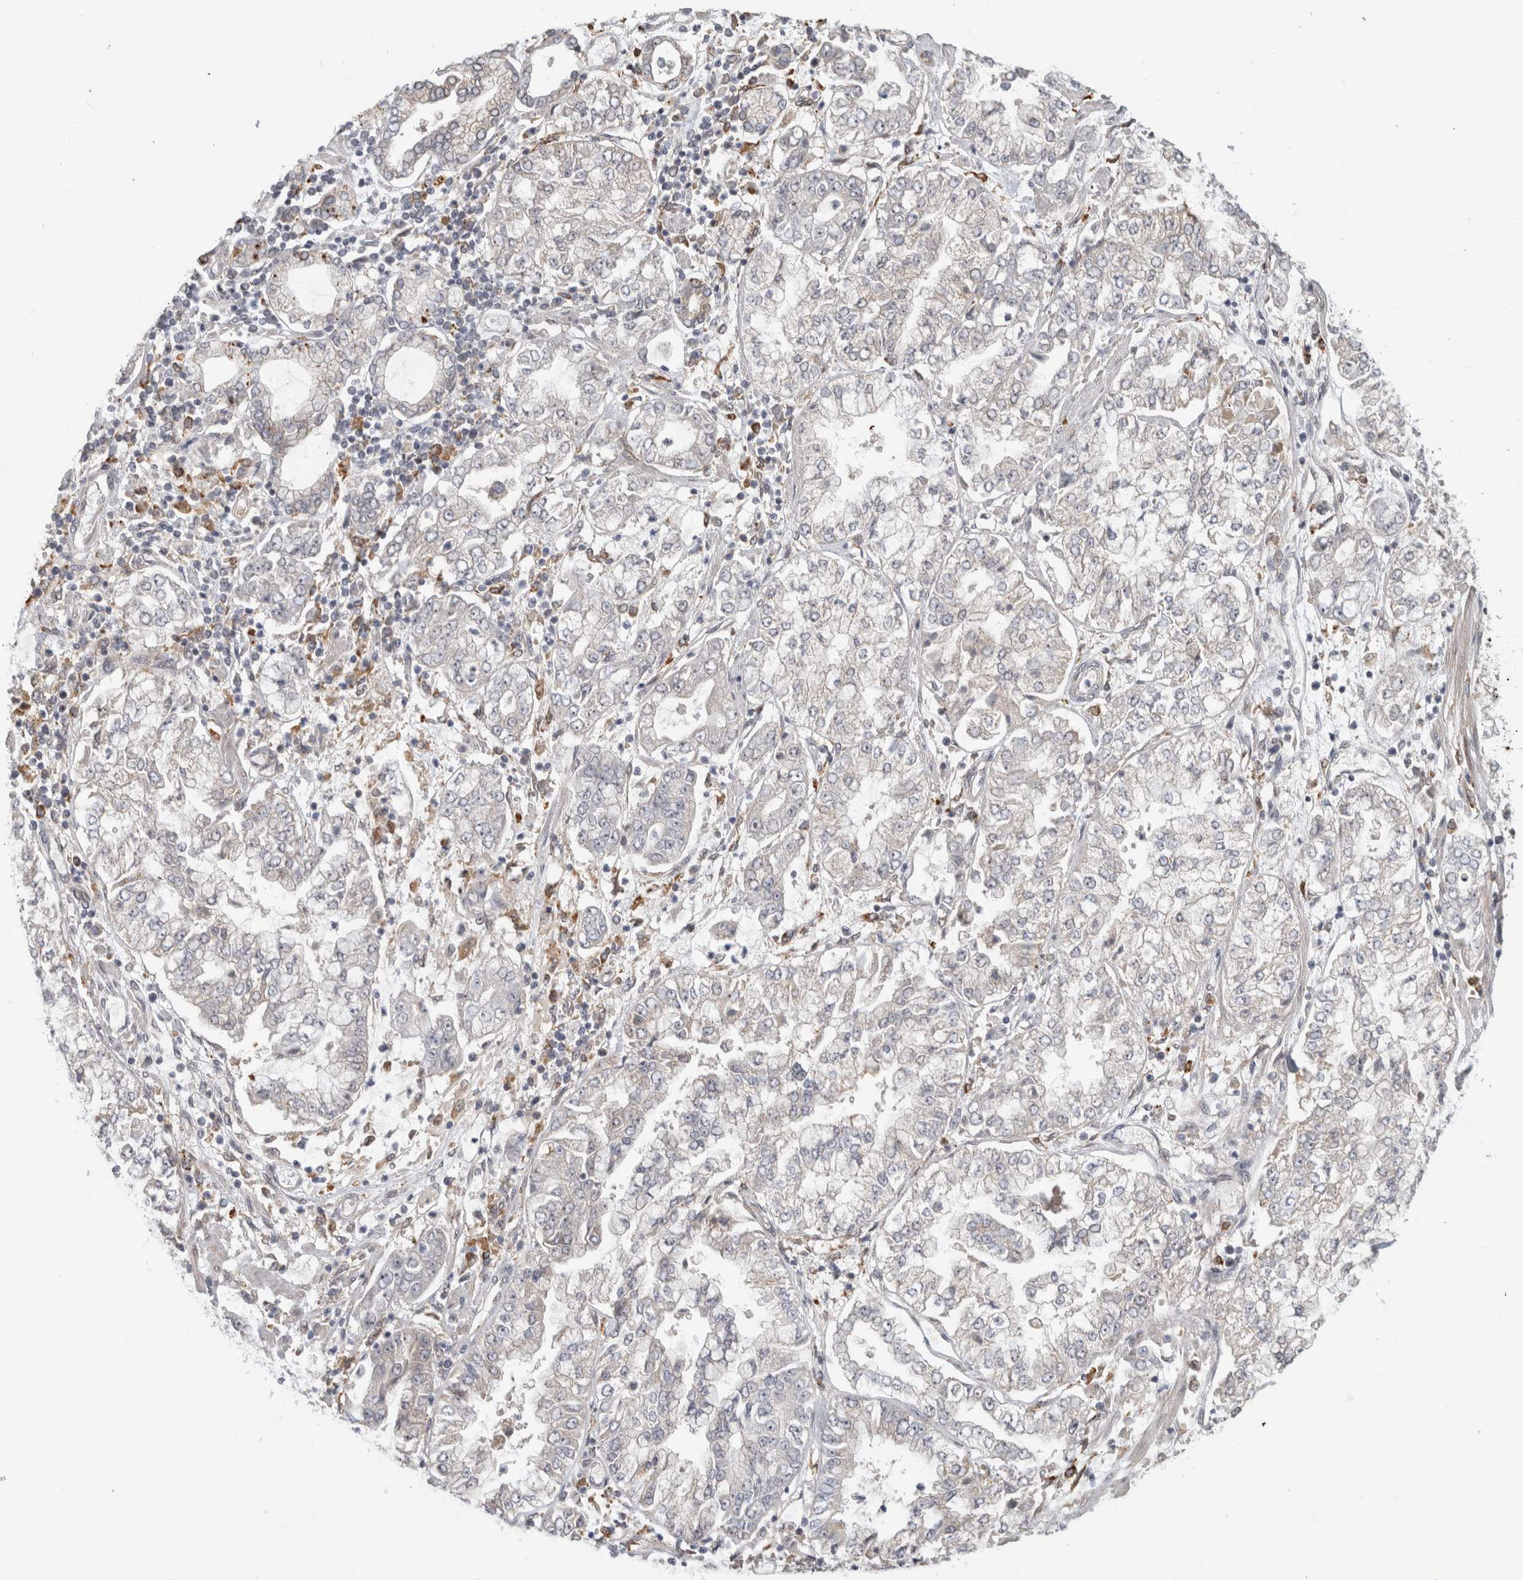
{"staining": {"intensity": "negative", "quantity": "none", "location": "none"}, "tissue": "stomach cancer", "cell_type": "Tumor cells", "image_type": "cancer", "snomed": [{"axis": "morphology", "description": "Adenocarcinoma, NOS"}, {"axis": "topography", "description": "Stomach"}], "caption": "This is a photomicrograph of immunohistochemistry staining of stomach cancer (adenocarcinoma), which shows no expression in tumor cells. Nuclei are stained in blue.", "gene": "NAB2", "patient": {"sex": "male", "age": 76}}